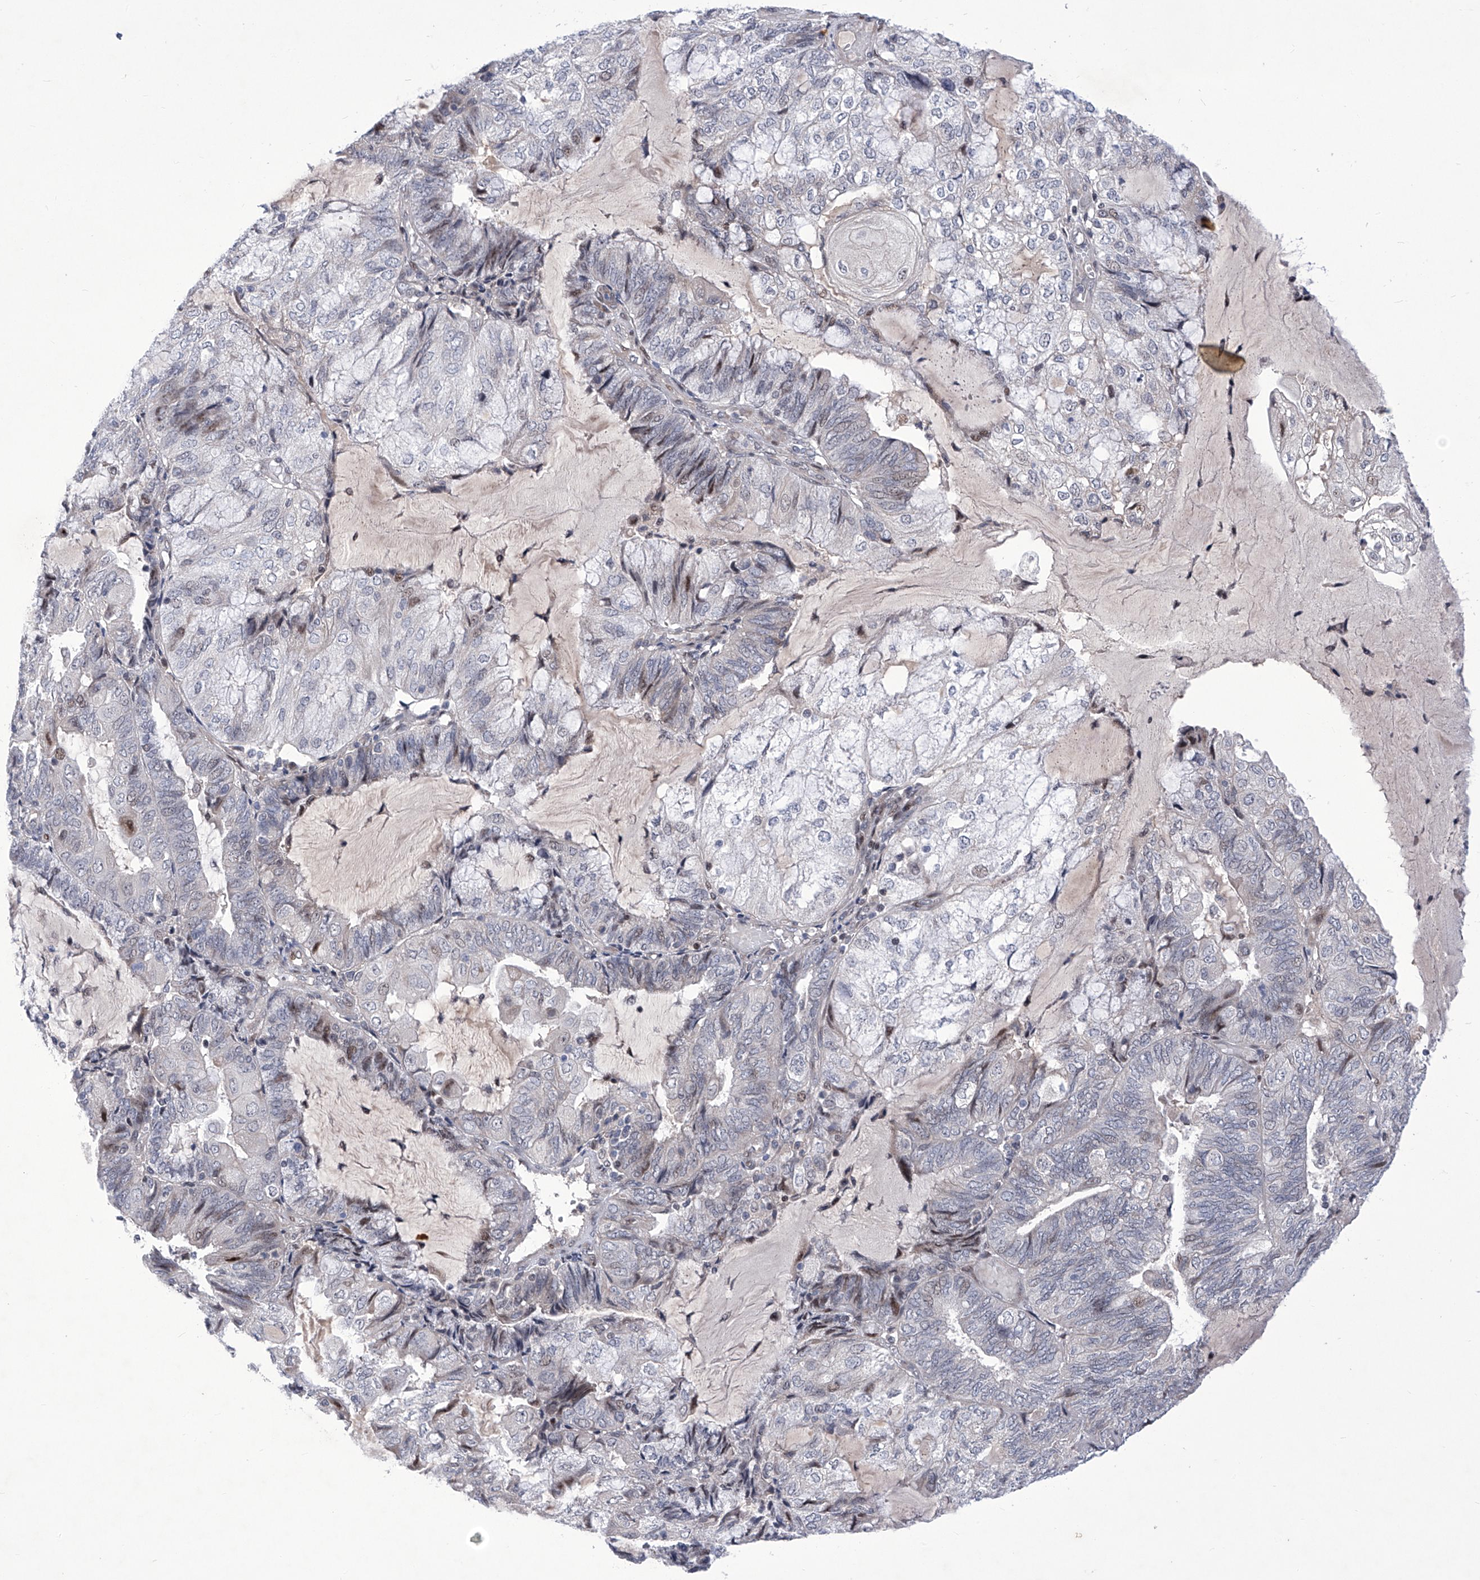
{"staining": {"intensity": "weak", "quantity": "<25%", "location": "nuclear"}, "tissue": "endometrial cancer", "cell_type": "Tumor cells", "image_type": "cancer", "snomed": [{"axis": "morphology", "description": "Adenocarcinoma, NOS"}, {"axis": "topography", "description": "Endometrium"}], "caption": "IHC image of endometrial cancer stained for a protein (brown), which demonstrates no positivity in tumor cells. (DAB immunohistochemistry, high magnification).", "gene": "NUFIP1", "patient": {"sex": "female", "age": 81}}